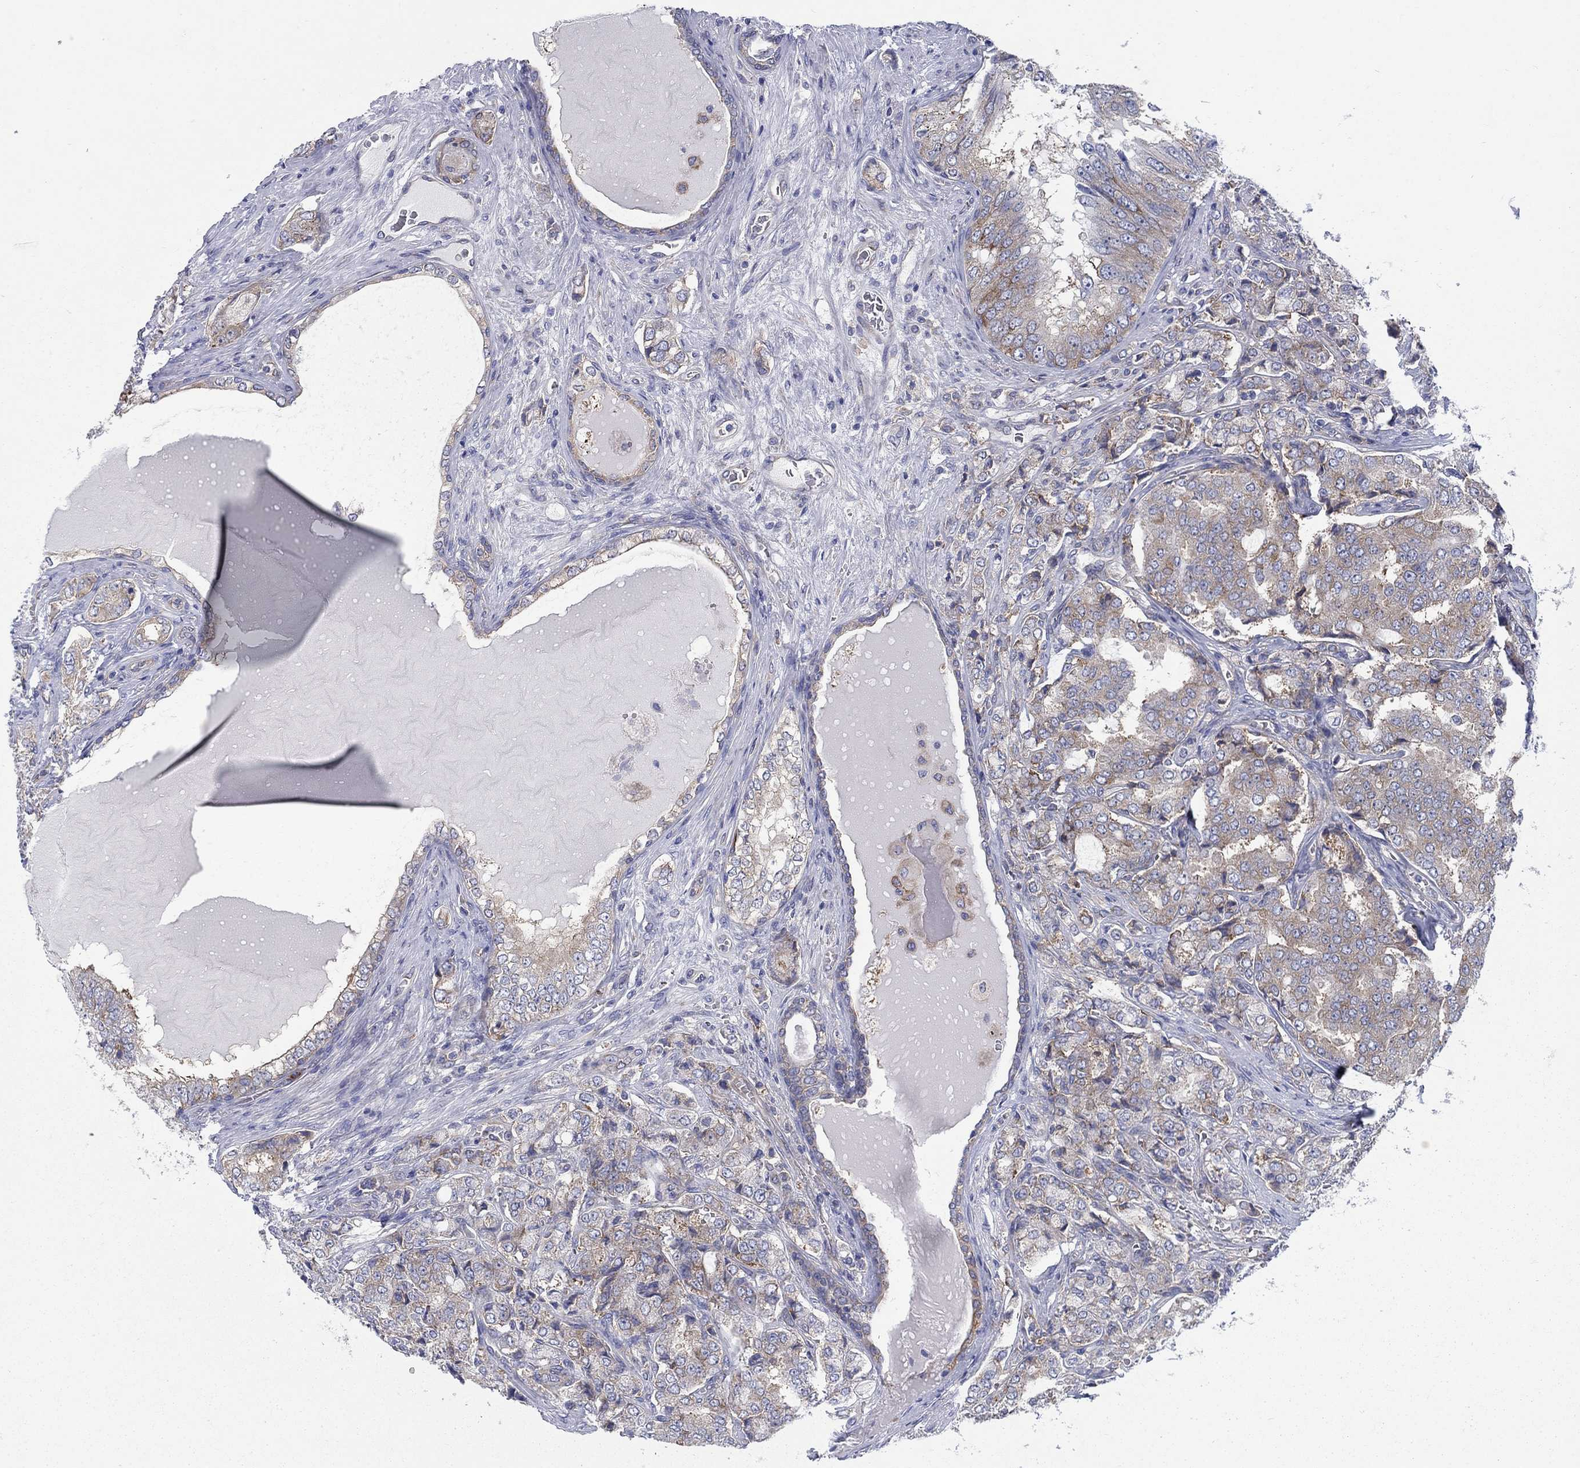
{"staining": {"intensity": "moderate", "quantity": "25%-75%", "location": "cytoplasmic/membranous"}, "tissue": "prostate cancer", "cell_type": "Tumor cells", "image_type": "cancer", "snomed": [{"axis": "morphology", "description": "Adenocarcinoma, NOS"}, {"axis": "topography", "description": "Prostate"}], "caption": "Protein staining by immunohistochemistry shows moderate cytoplasmic/membranous expression in approximately 25%-75% of tumor cells in prostate cancer (adenocarcinoma).", "gene": "TMEM59", "patient": {"sex": "male", "age": 65}}